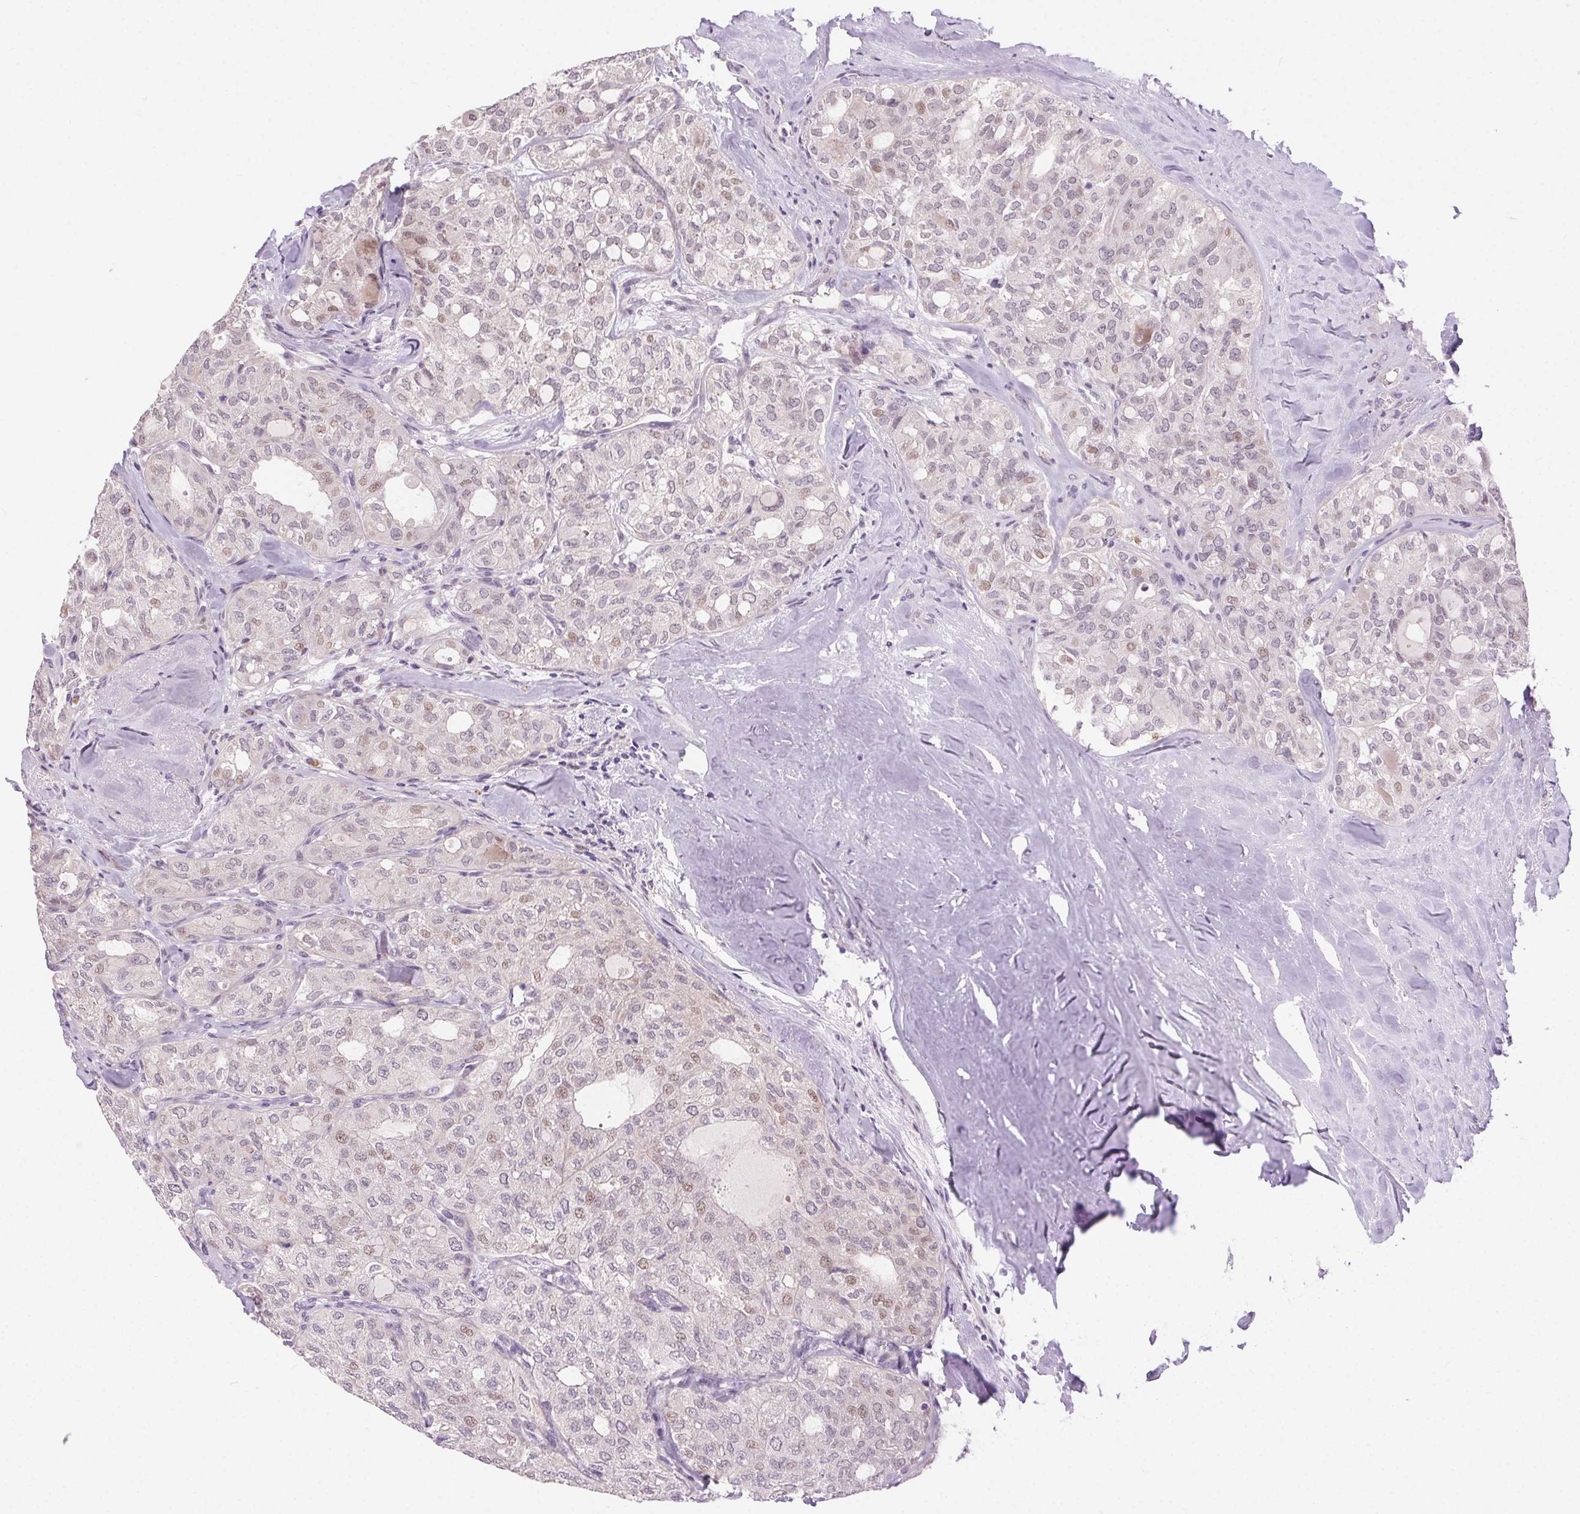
{"staining": {"intensity": "weak", "quantity": "25%-75%", "location": "nuclear"}, "tissue": "thyroid cancer", "cell_type": "Tumor cells", "image_type": "cancer", "snomed": [{"axis": "morphology", "description": "Follicular adenoma carcinoma, NOS"}, {"axis": "topography", "description": "Thyroid gland"}], "caption": "Immunohistochemistry (IHC) staining of follicular adenoma carcinoma (thyroid), which reveals low levels of weak nuclear staining in approximately 25%-75% of tumor cells indicating weak nuclear protein positivity. The staining was performed using DAB (3,3'-diaminobenzidine) (brown) for protein detection and nuclei were counterstained in hematoxylin (blue).", "gene": "SYT11", "patient": {"sex": "male", "age": 75}}